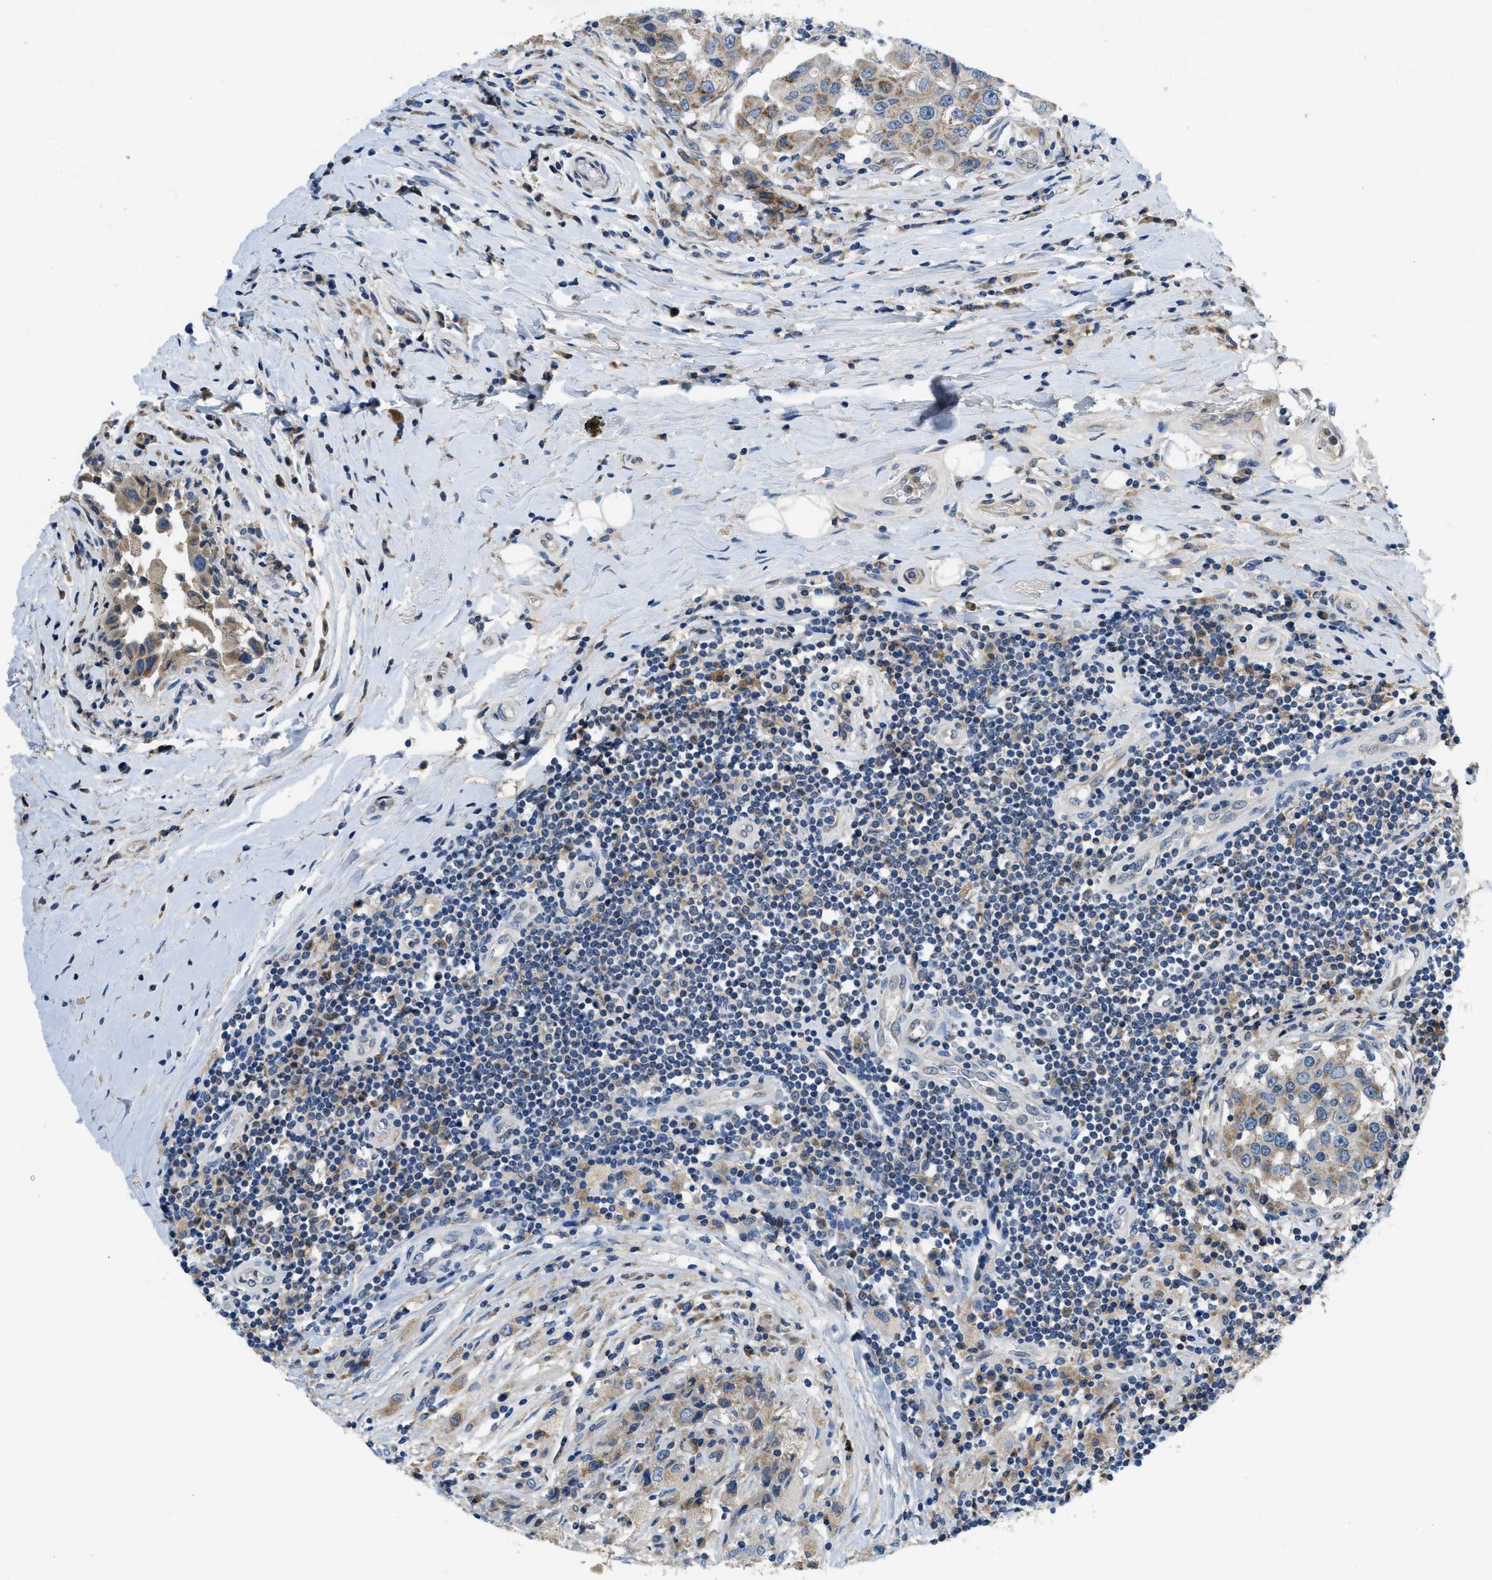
{"staining": {"intensity": "moderate", "quantity": "<25%", "location": "cytoplasmic/membranous"}, "tissue": "breast cancer", "cell_type": "Tumor cells", "image_type": "cancer", "snomed": [{"axis": "morphology", "description": "Duct carcinoma"}, {"axis": "topography", "description": "Breast"}], "caption": "IHC micrograph of human breast cancer stained for a protein (brown), which shows low levels of moderate cytoplasmic/membranous staining in about <25% of tumor cells.", "gene": "PNKD", "patient": {"sex": "female", "age": 27}}